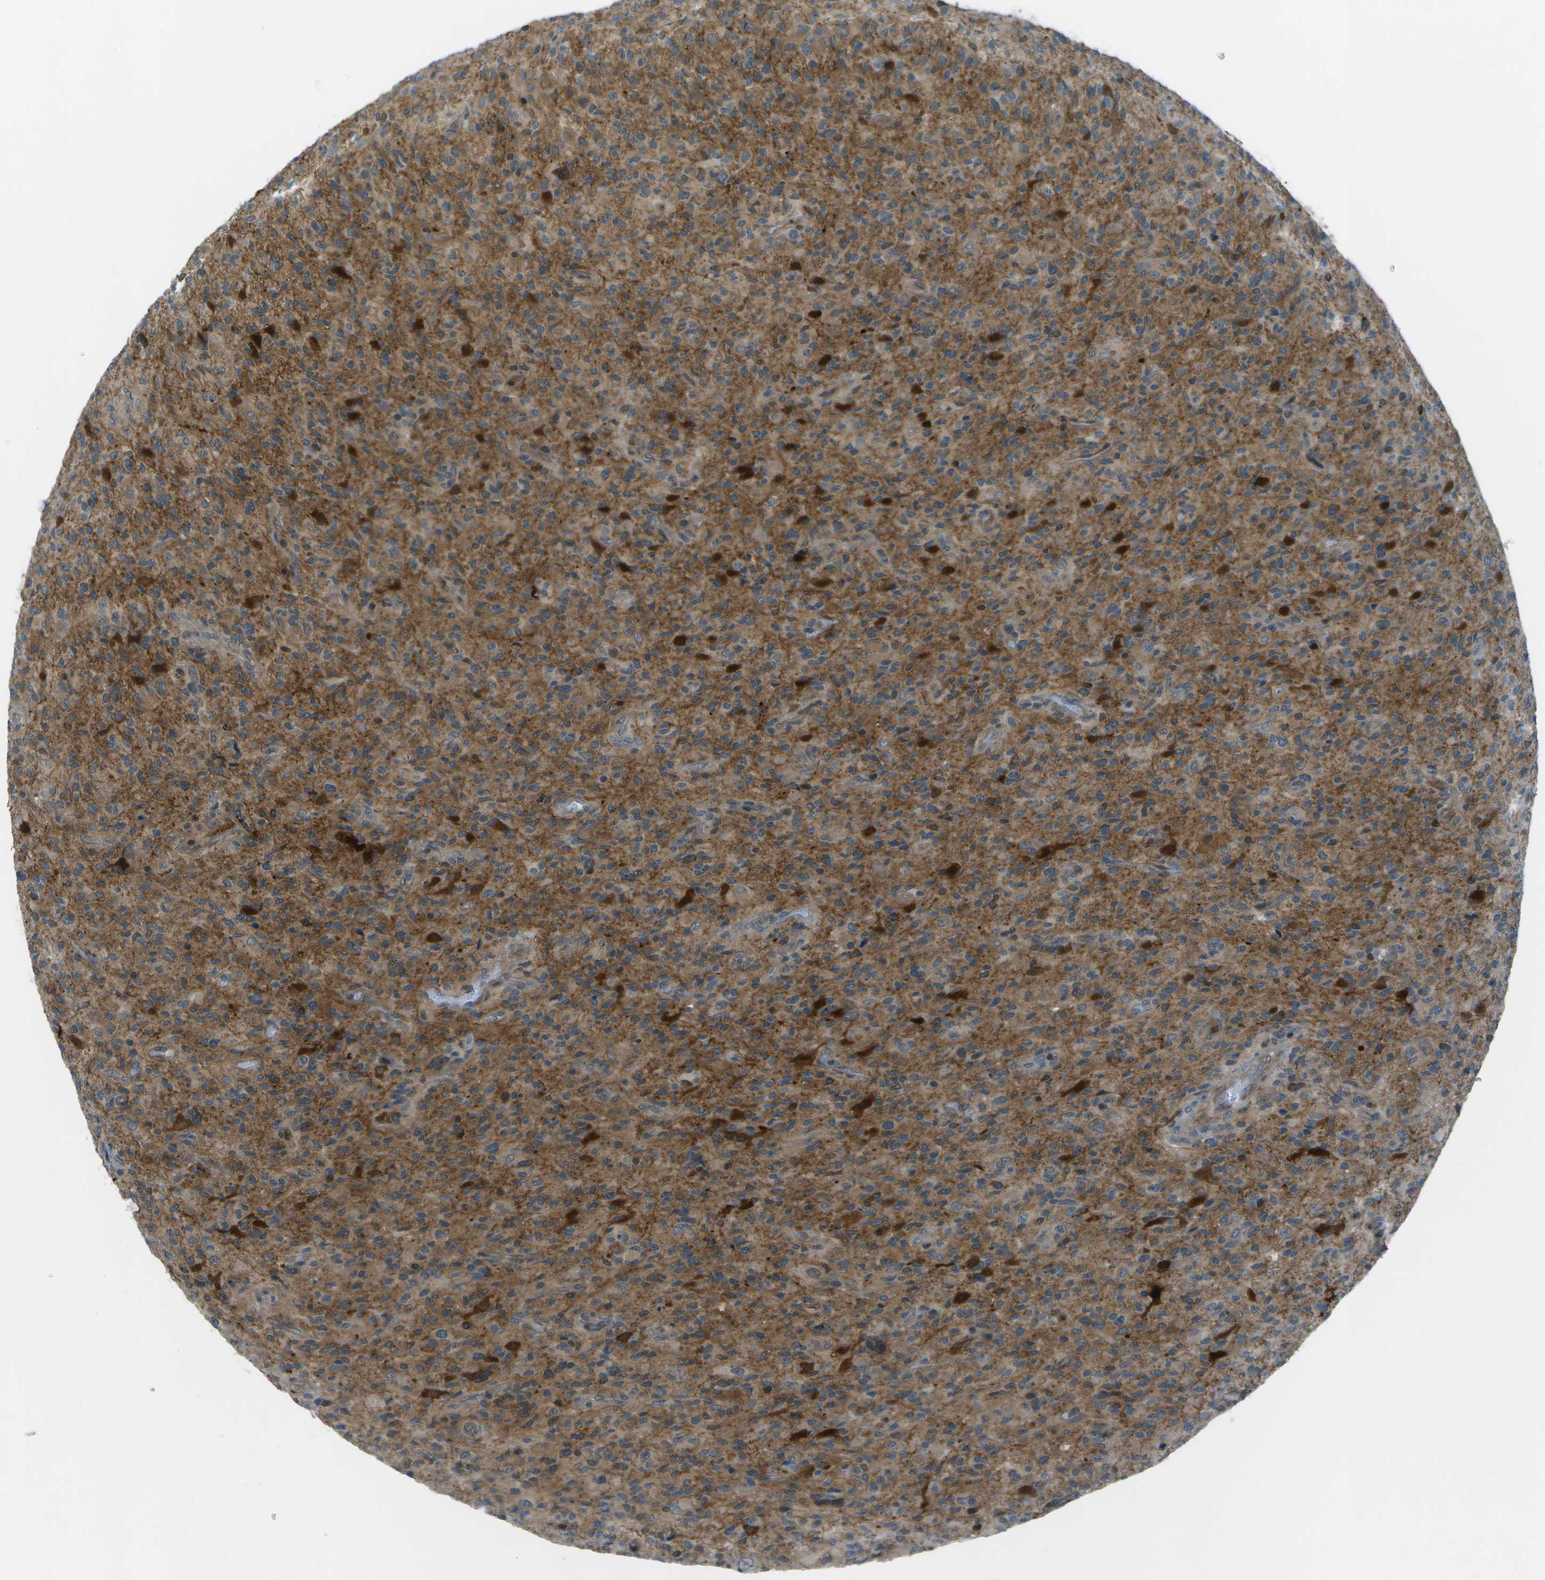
{"staining": {"intensity": "moderate", "quantity": ">75%", "location": "cytoplasmic/membranous"}, "tissue": "glioma", "cell_type": "Tumor cells", "image_type": "cancer", "snomed": [{"axis": "morphology", "description": "Glioma, malignant, High grade"}, {"axis": "topography", "description": "Brain"}], "caption": "Protein expression analysis of glioma shows moderate cytoplasmic/membranous staining in about >75% of tumor cells.", "gene": "TMEM19", "patient": {"sex": "male", "age": 71}}